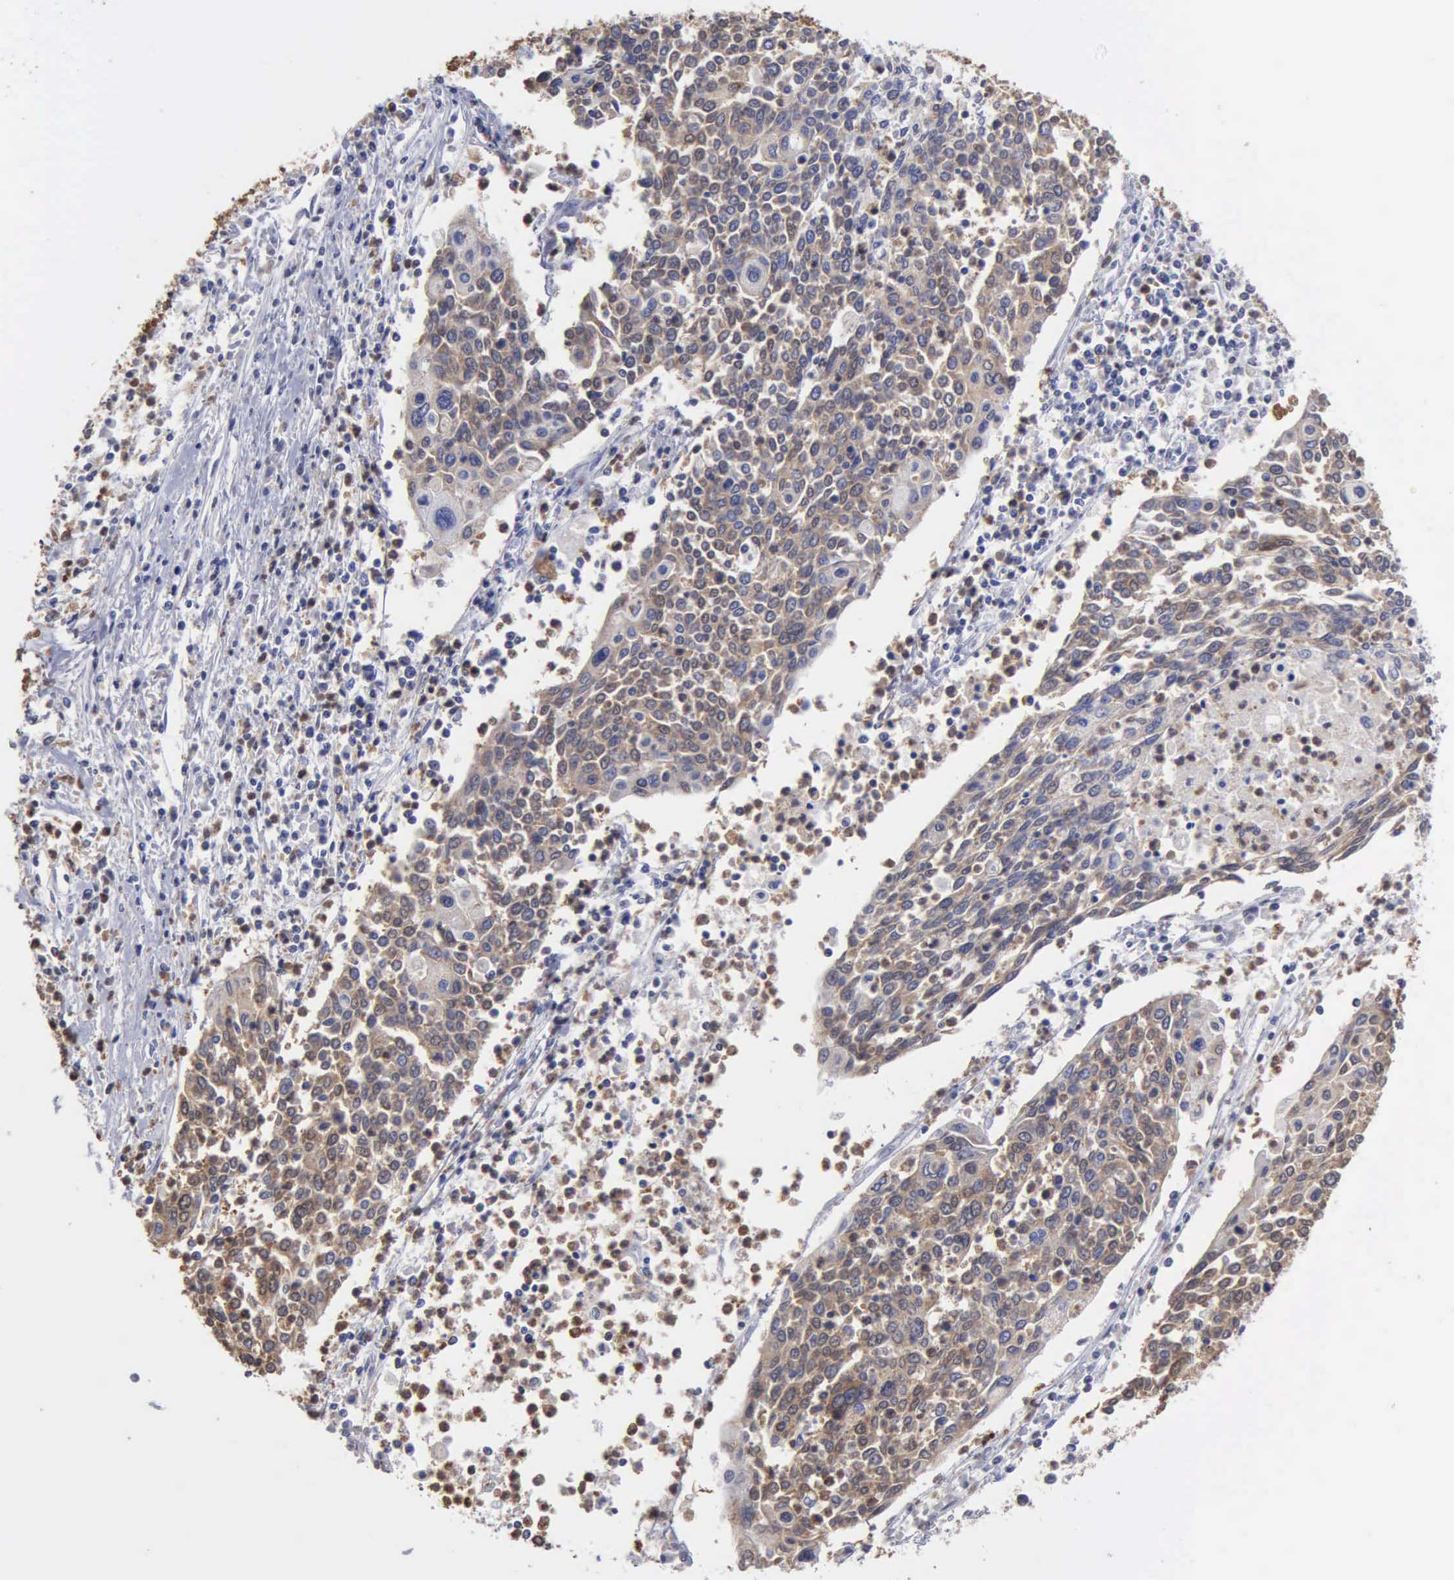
{"staining": {"intensity": "weak", "quantity": ">75%", "location": "cytoplasmic/membranous"}, "tissue": "cervical cancer", "cell_type": "Tumor cells", "image_type": "cancer", "snomed": [{"axis": "morphology", "description": "Squamous cell carcinoma, NOS"}, {"axis": "topography", "description": "Cervix"}], "caption": "Squamous cell carcinoma (cervical) stained for a protein (brown) displays weak cytoplasmic/membranous positive positivity in about >75% of tumor cells.", "gene": "G6PD", "patient": {"sex": "female", "age": 40}}